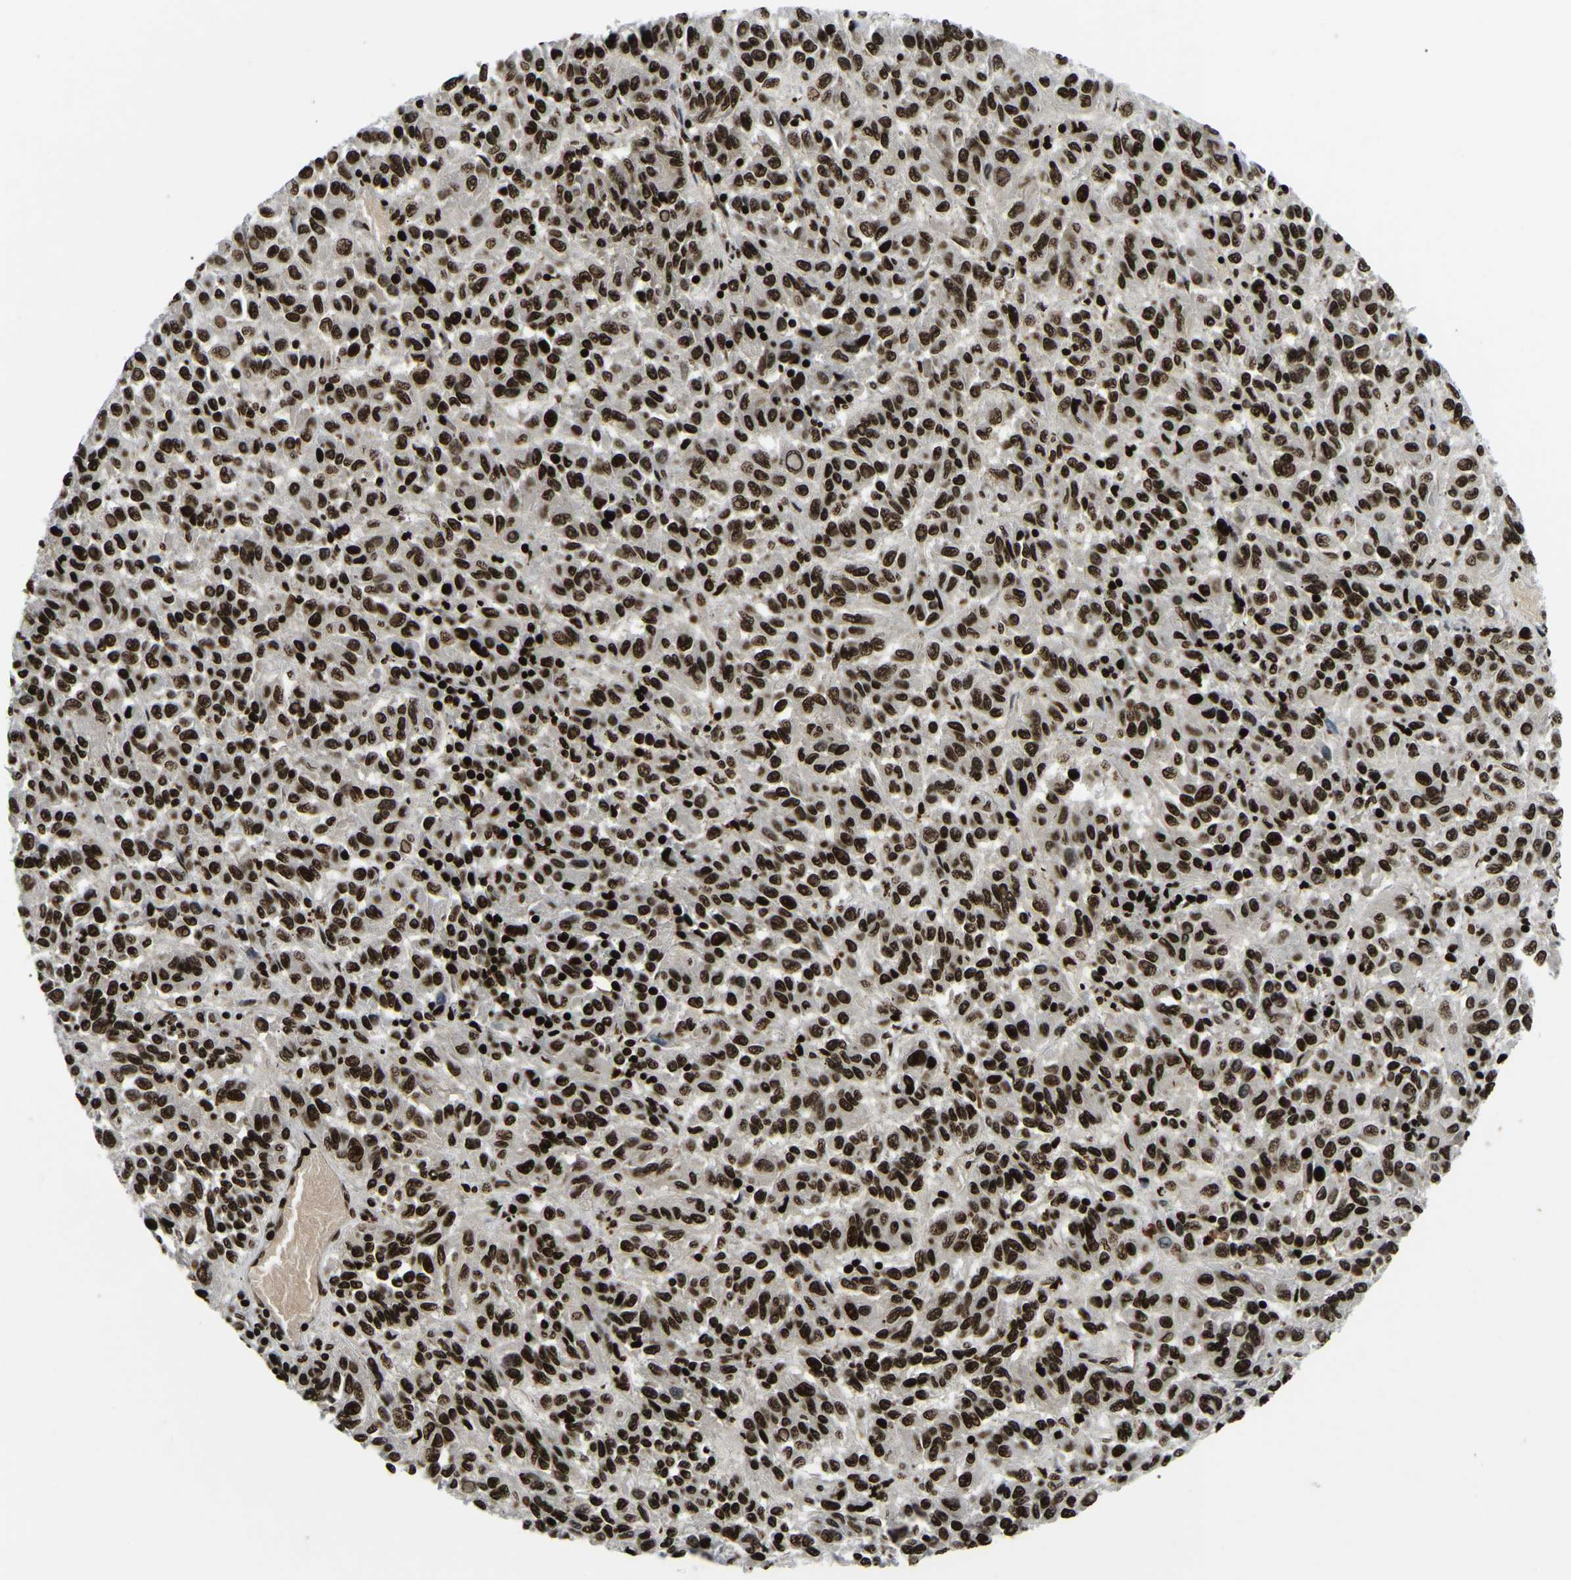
{"staining": {"intensity": "strong", "quantity": ">75%", "location": "nuclear"}, "tissue": "melanoma", "cell_type": "Tumor cells", "image_type": "cancer", "snomed": [{"axis": "morphology", "description": "Malignant melanoma, Metastatic site"}, {"axis": "topography", "description": "Lung"}], "caption": "The image exhibits a brown stain indicating the presence of a protein in the nuclear of tumor cells in melanoma.", "gene": "LRRC61", "patient": {"sex": "male", "age": 64}}